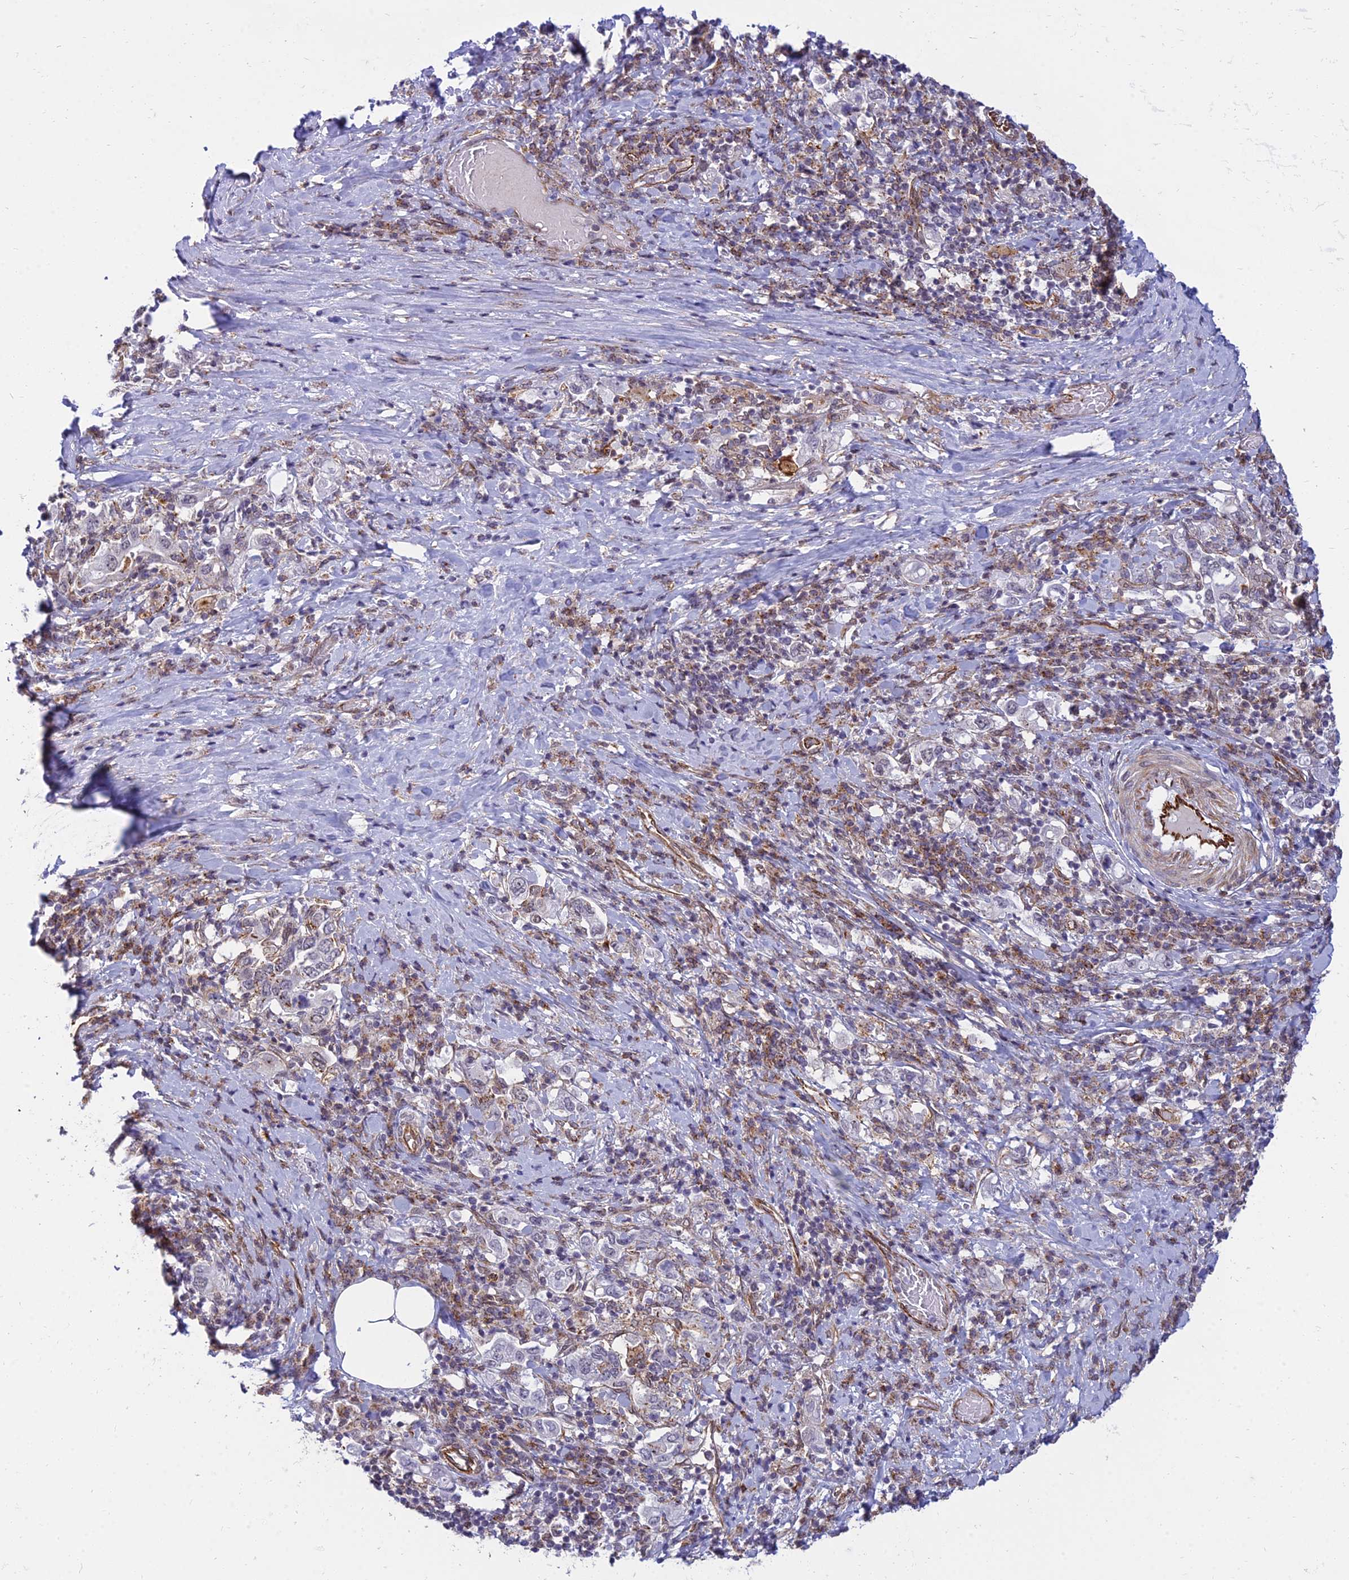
{"staining": {"intensity": "moderate", "quantity": "<25%", "location": "cytoplasmic/membranous"}, "tissue": "stomach cancer", "cell_type": "Tumor cells", "image_type": "cancer", "snomed": [{"axis": "morphology", "description": "Adenocarcinoma, NOS"}, {"axis": "topography", "description": "Stomach, upper"}, {"axis": "topography", "description": "Stomach"}], "caption": "Tumor cells reveal low levels of moderate cytoplasmic/membranous positivity in approximately <25% of cells in human adenocarcinoma (stomach).", "gene": "SAPCD2", "patient": {"sex": "male", "age": 62}}